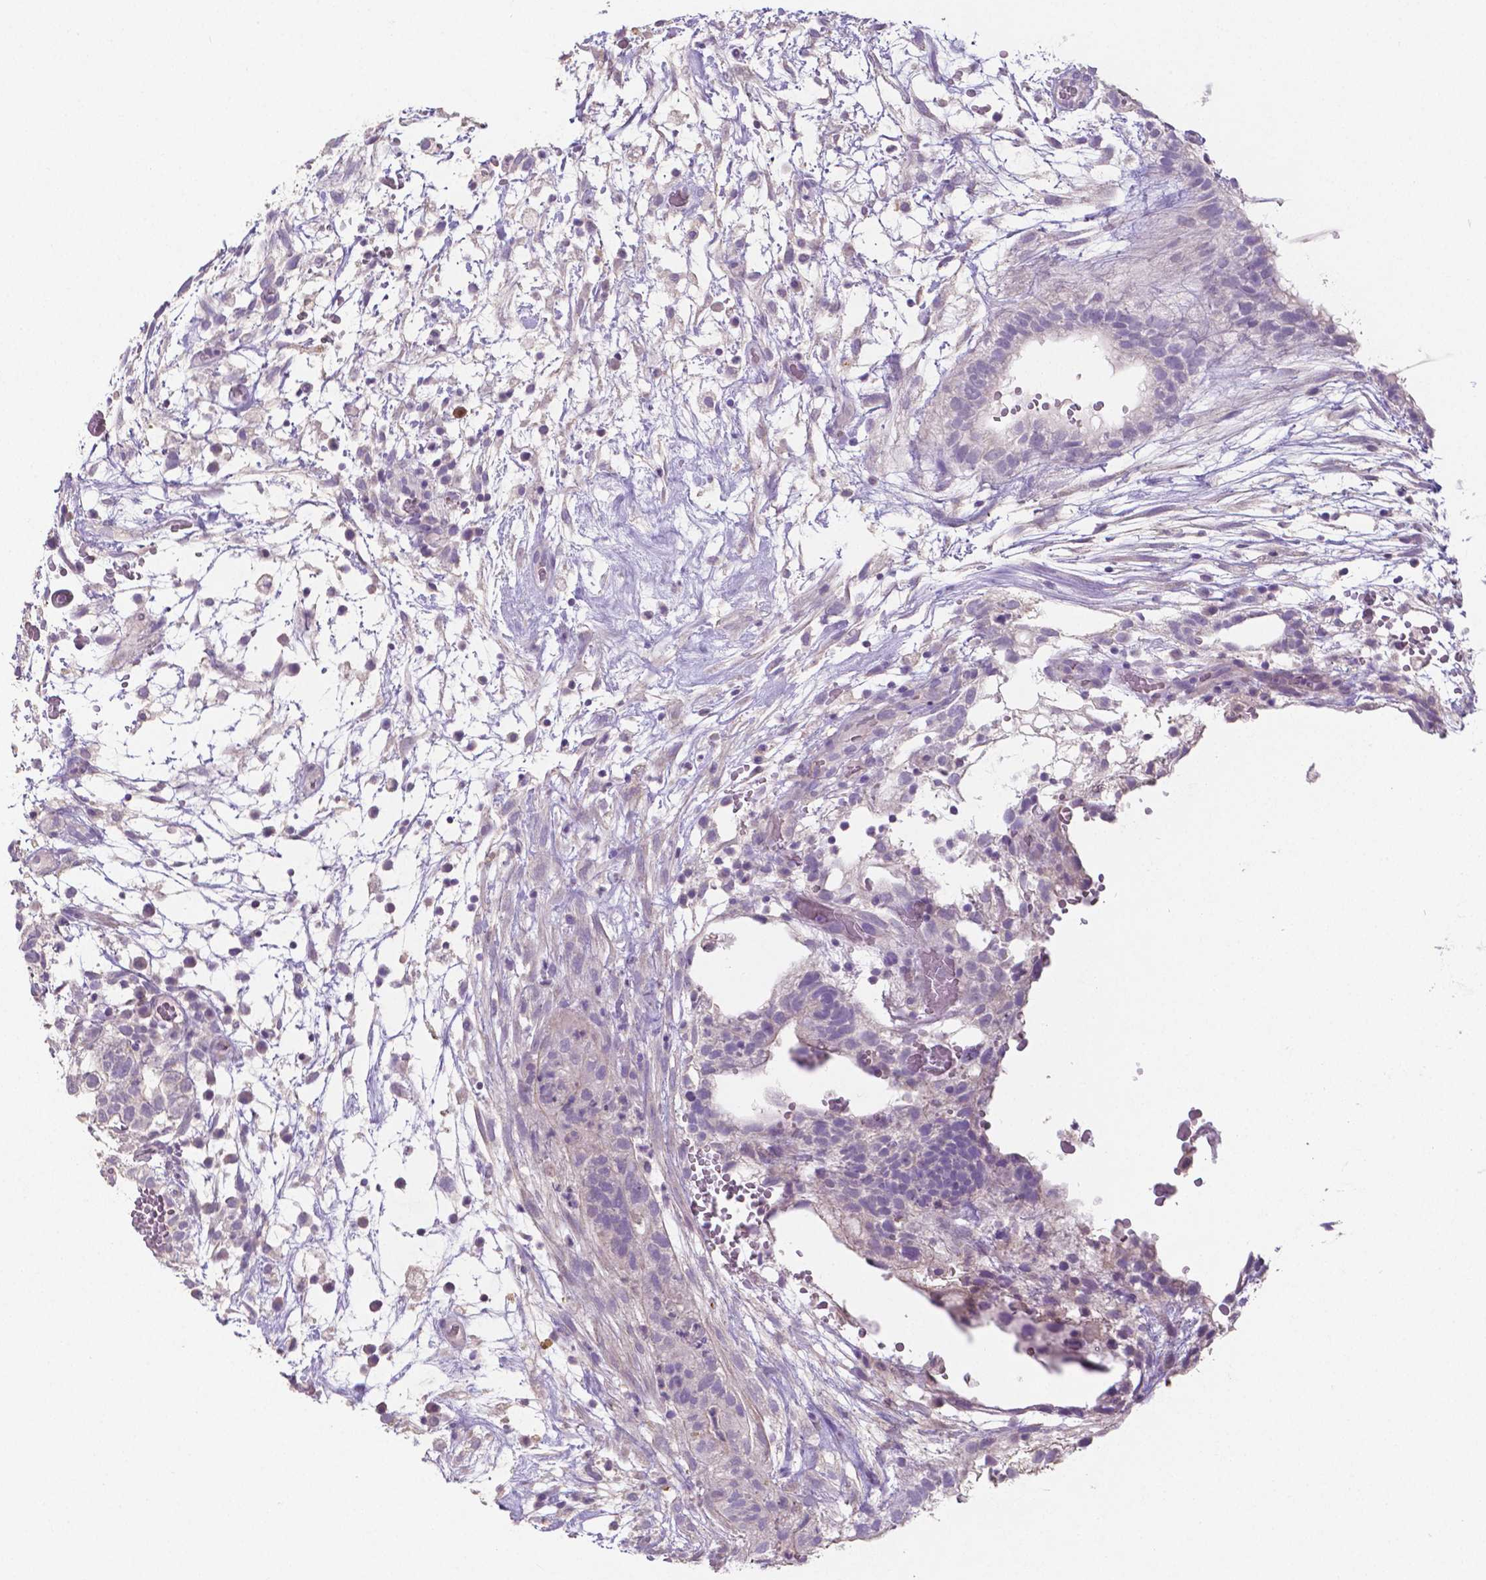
{"staining": {"intensity": "negative", "quantity": "none", "location": "none"}, "tissue": "testis cancer", "cell_type": "Tumor cells", "image_type": "cancer", "snomed": [{"axis": "morphology", "description": "Normal tissue, NOS"}, {"axis": "morphology", "description": "Carcinoma, Embryonal, NOS"}, {"axis": "topography", "description": "Testis"}], "caption": "DAB (3,3'-diaminobenzidine) immunohistochemical staining of human embryonal carcinoma (testis) displays no significant positivity in tumor cells. Nuclei are stained in blue.", "gene": "CRMP1", "patient": {"sex": "male", "age": 32}}